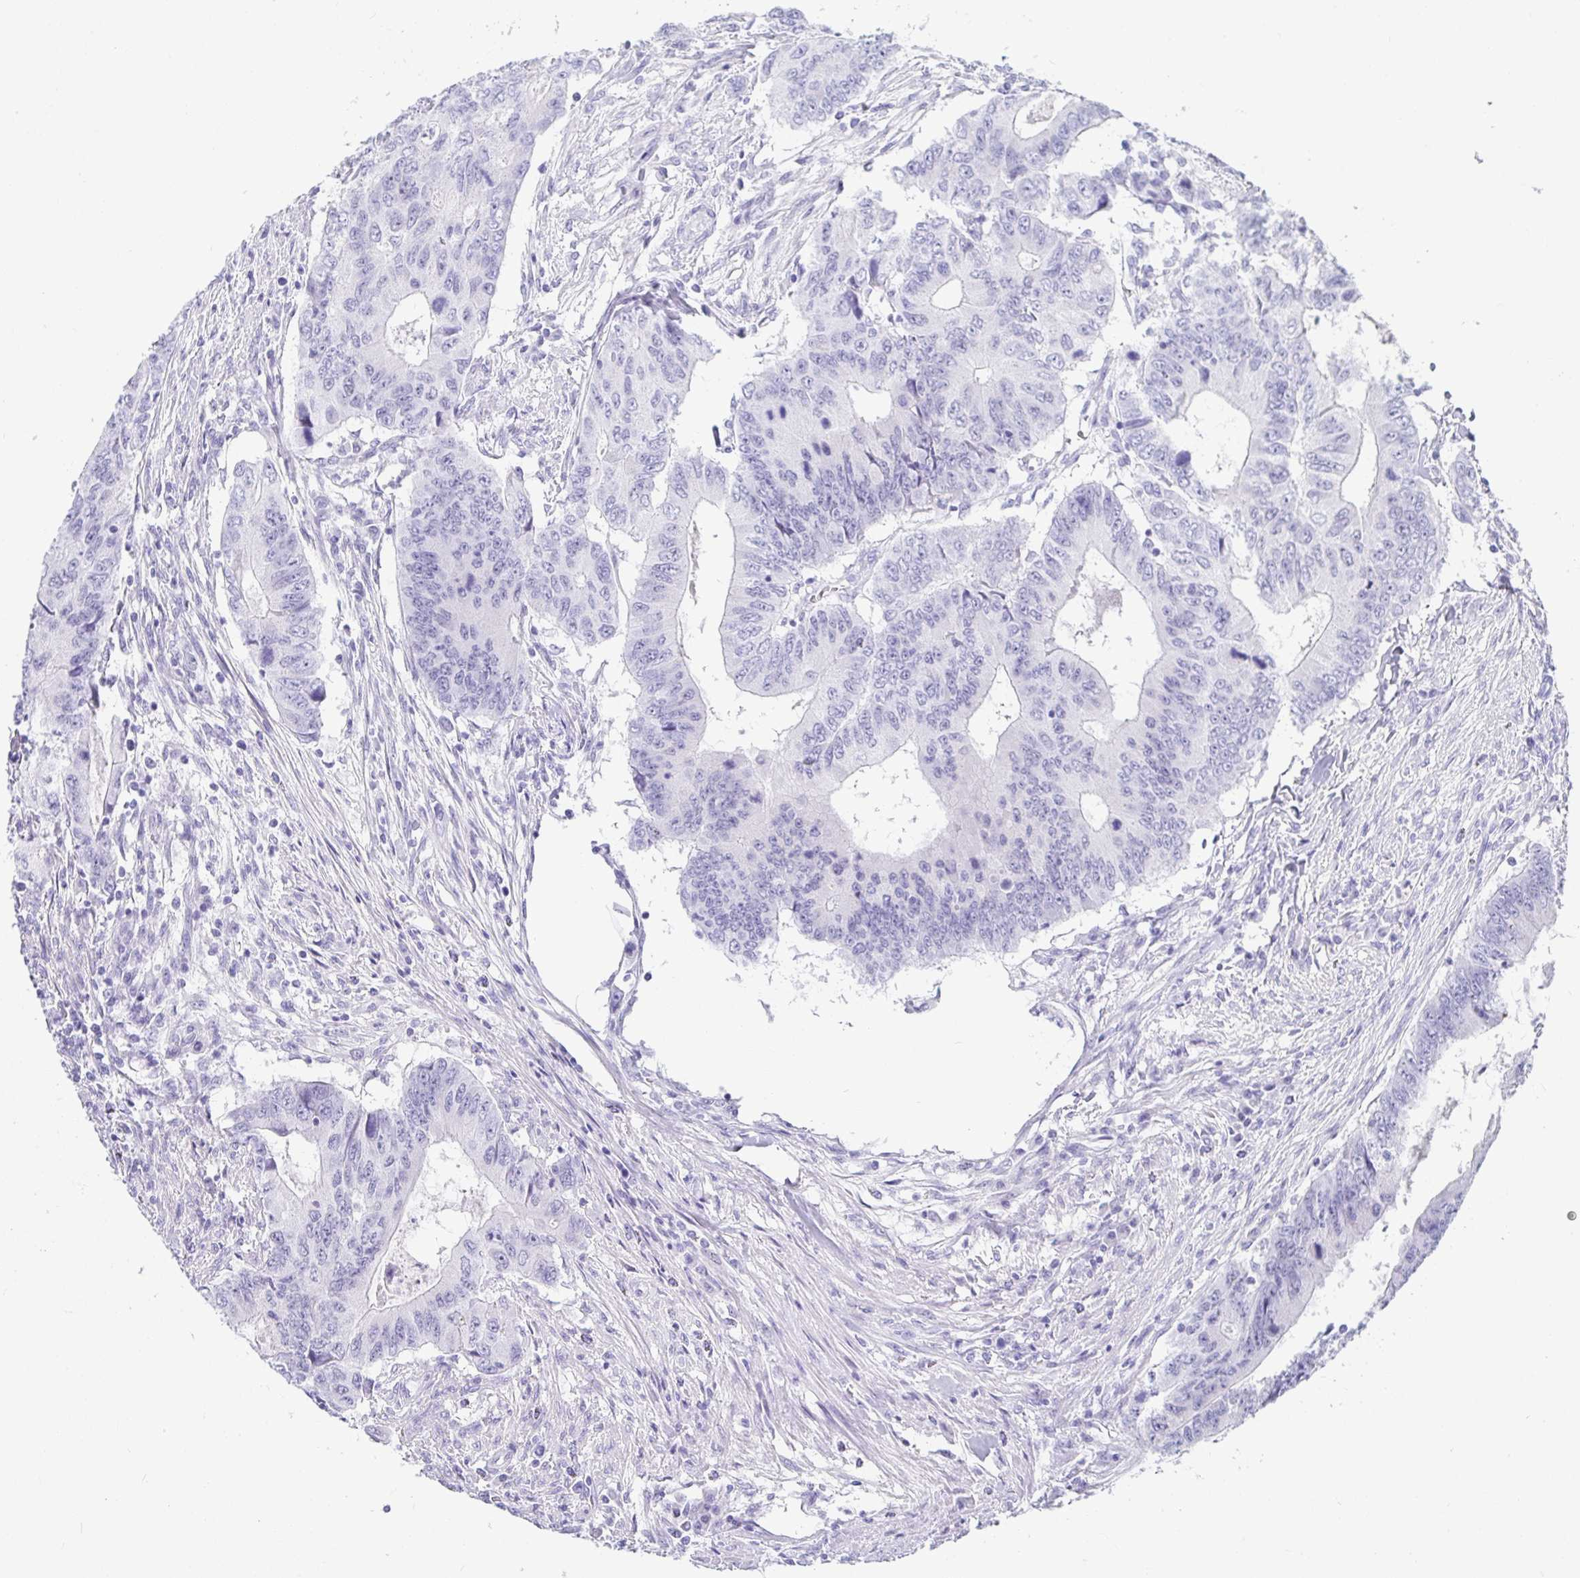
{"staining": {"intensity": "negative", "quantity": "none", "location": "none"}, "tissue": "colorectal cancer", "cell_type": "Tumor cells", "image_type": "cancer", "snomed": [{"axis": "morphology", "description": "Adenocarcinoma, NOS"}, {"axis": "topography", "description": "Colon"}], "caption": "This is an immunohistochemistry micrograph of adenocarcinoma (colorectal). There is no positivity in tumor cells.", "gene": "TMEM241", "patient": {"sex": "male", "age": 53}}